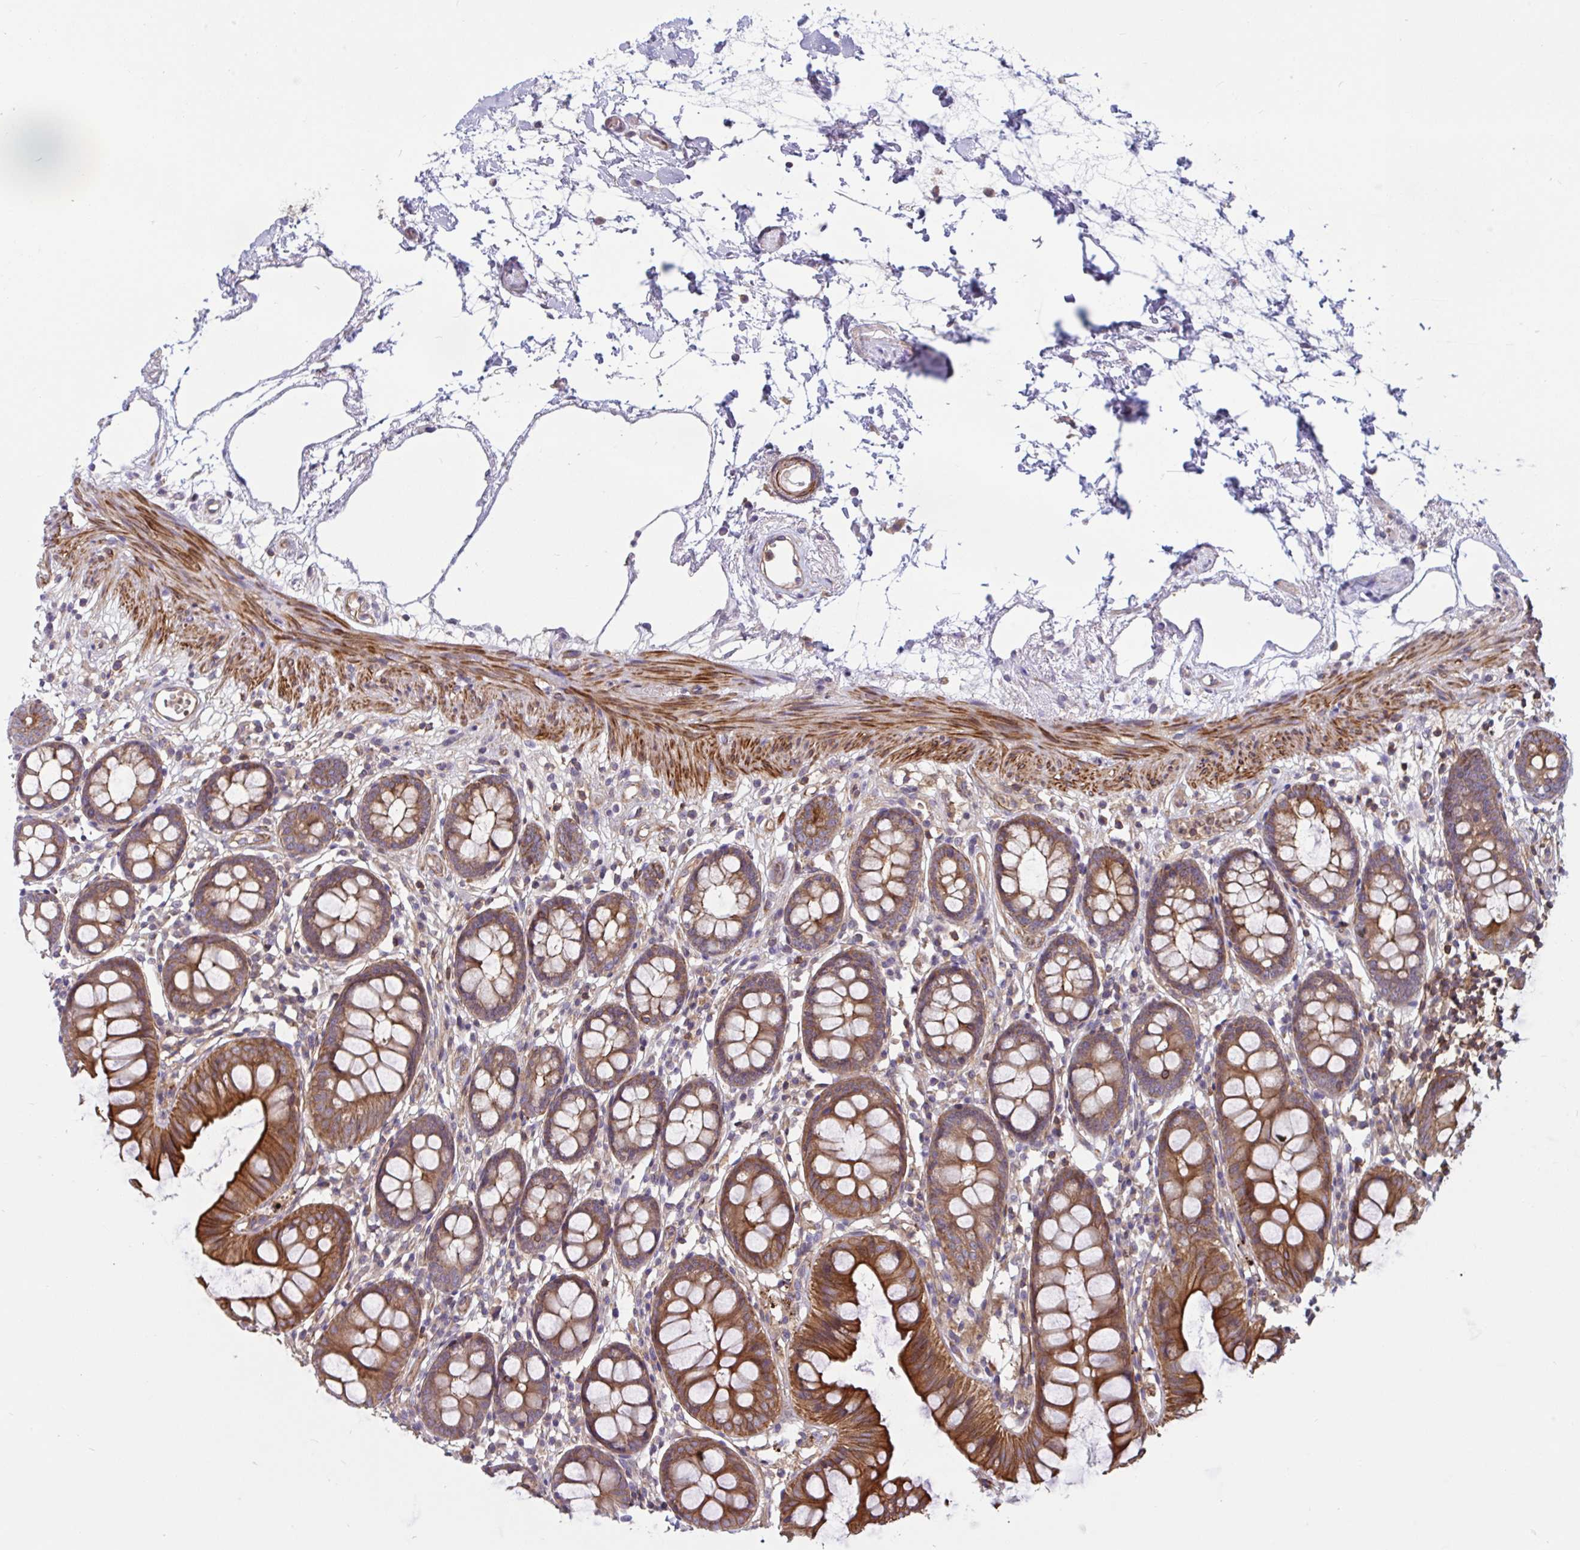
{"staining": {"intensity": "negative", "quantity": "none", "location": "none"}, "tissue": "colon", "cell_type": "Endothelial cells", "image_type": "normal", "snomed": [{"axis": "morphology", "description": "Normal tissue, NOS"}, {"axis": "topography", "description": "Colon"}], "caption": "Histopathology image shows no protein staining in endothelial cells of benign colon.", "gene": "TANK", "patient": {"sex": "female", "age": 84}}